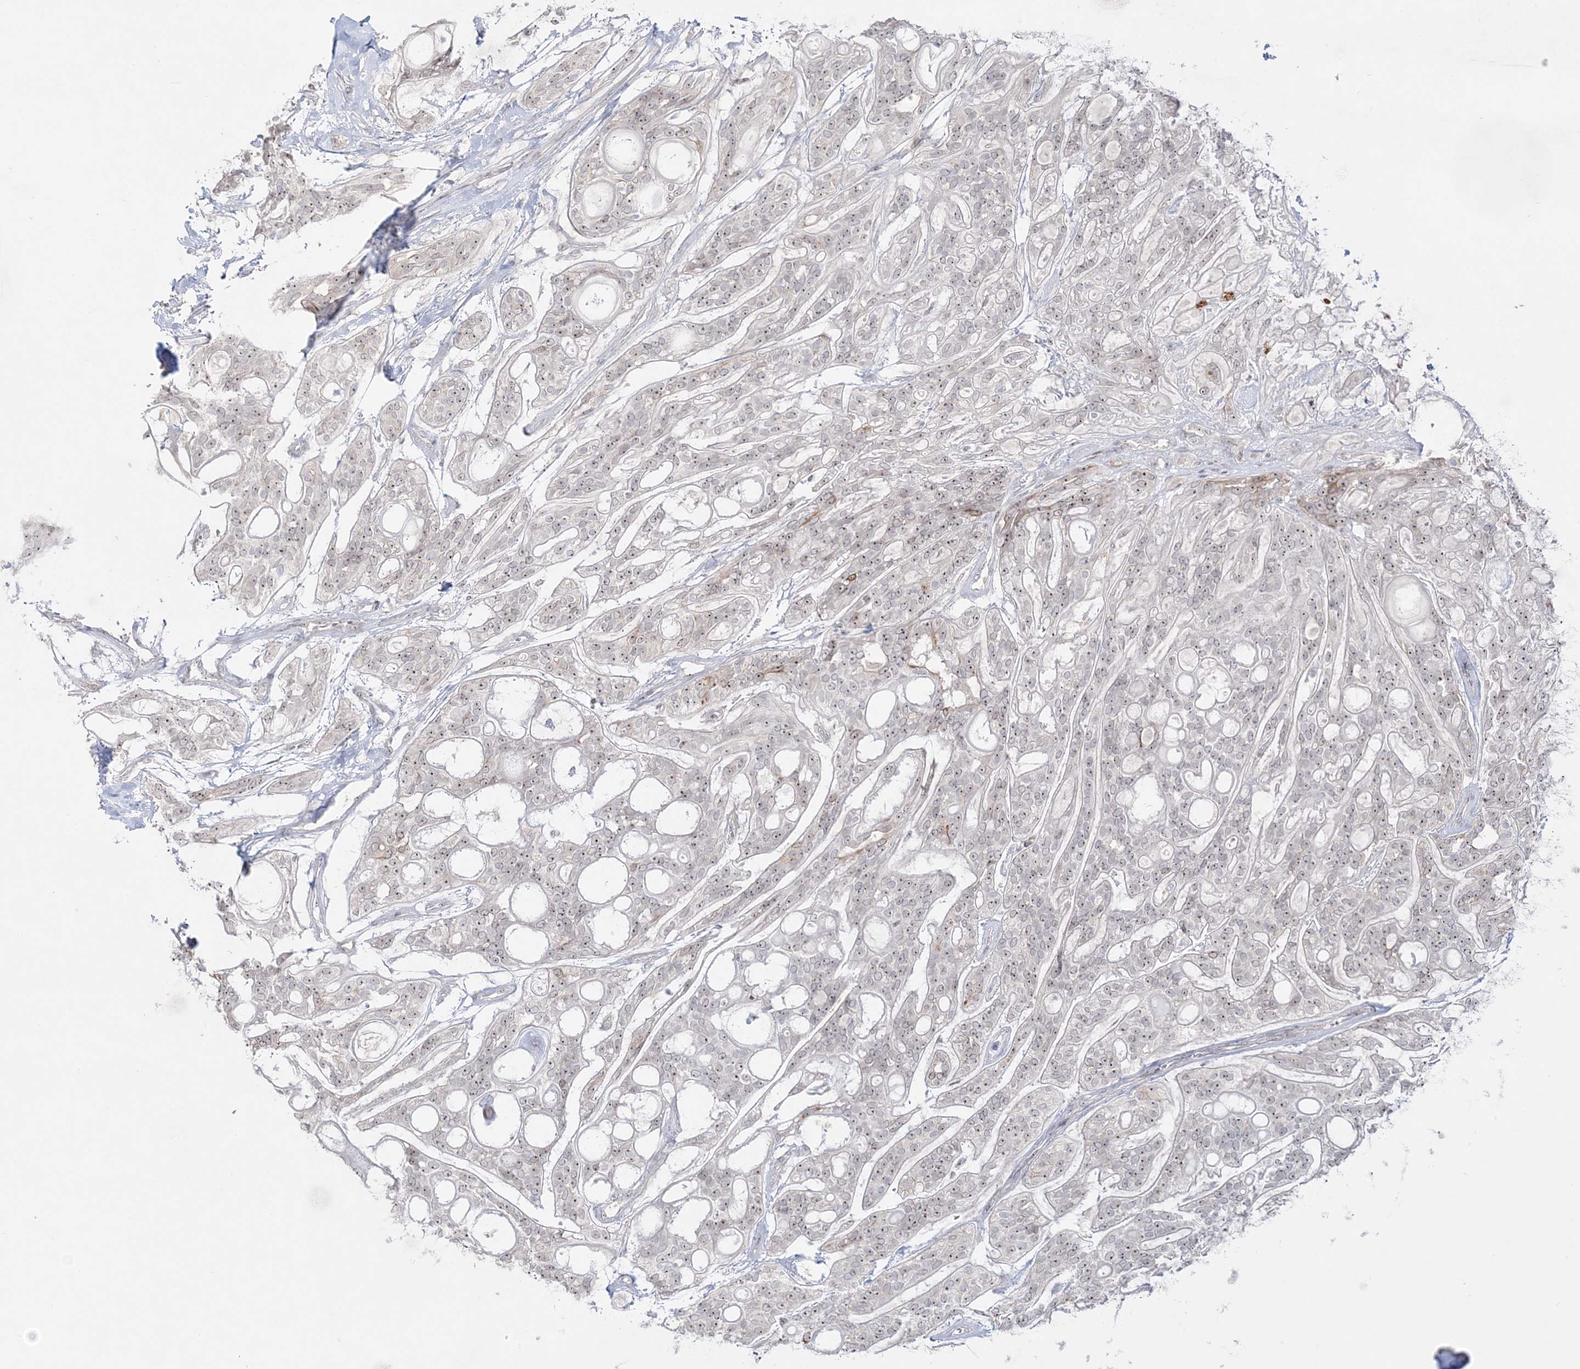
{"staining": {"intensity": "moderate", "quantity": "25%-75%", "location": "nuclear"}, "tissue": "head and neck cancer", "cell_type": "Tumor cells", "image_type": "cancer", "snomed": [{"axis": "morphology", "description": "Adenocarcinoma, NOS"}, {"axis": "topography", "description": "Head-Neck"}], "caption": "Brown immunohistochemical staining in head and neck adenocarcinoma exhibits moderate nuclear staining in approximately 25%-75% of tumor cells. The protein of interest is stained brown, and the nuclei are stained in blue (DAB IHC with brightfield microscopy, high magnification).", "gene": "SH3BP4", "patient": {"sex": "male", "age": 66}}